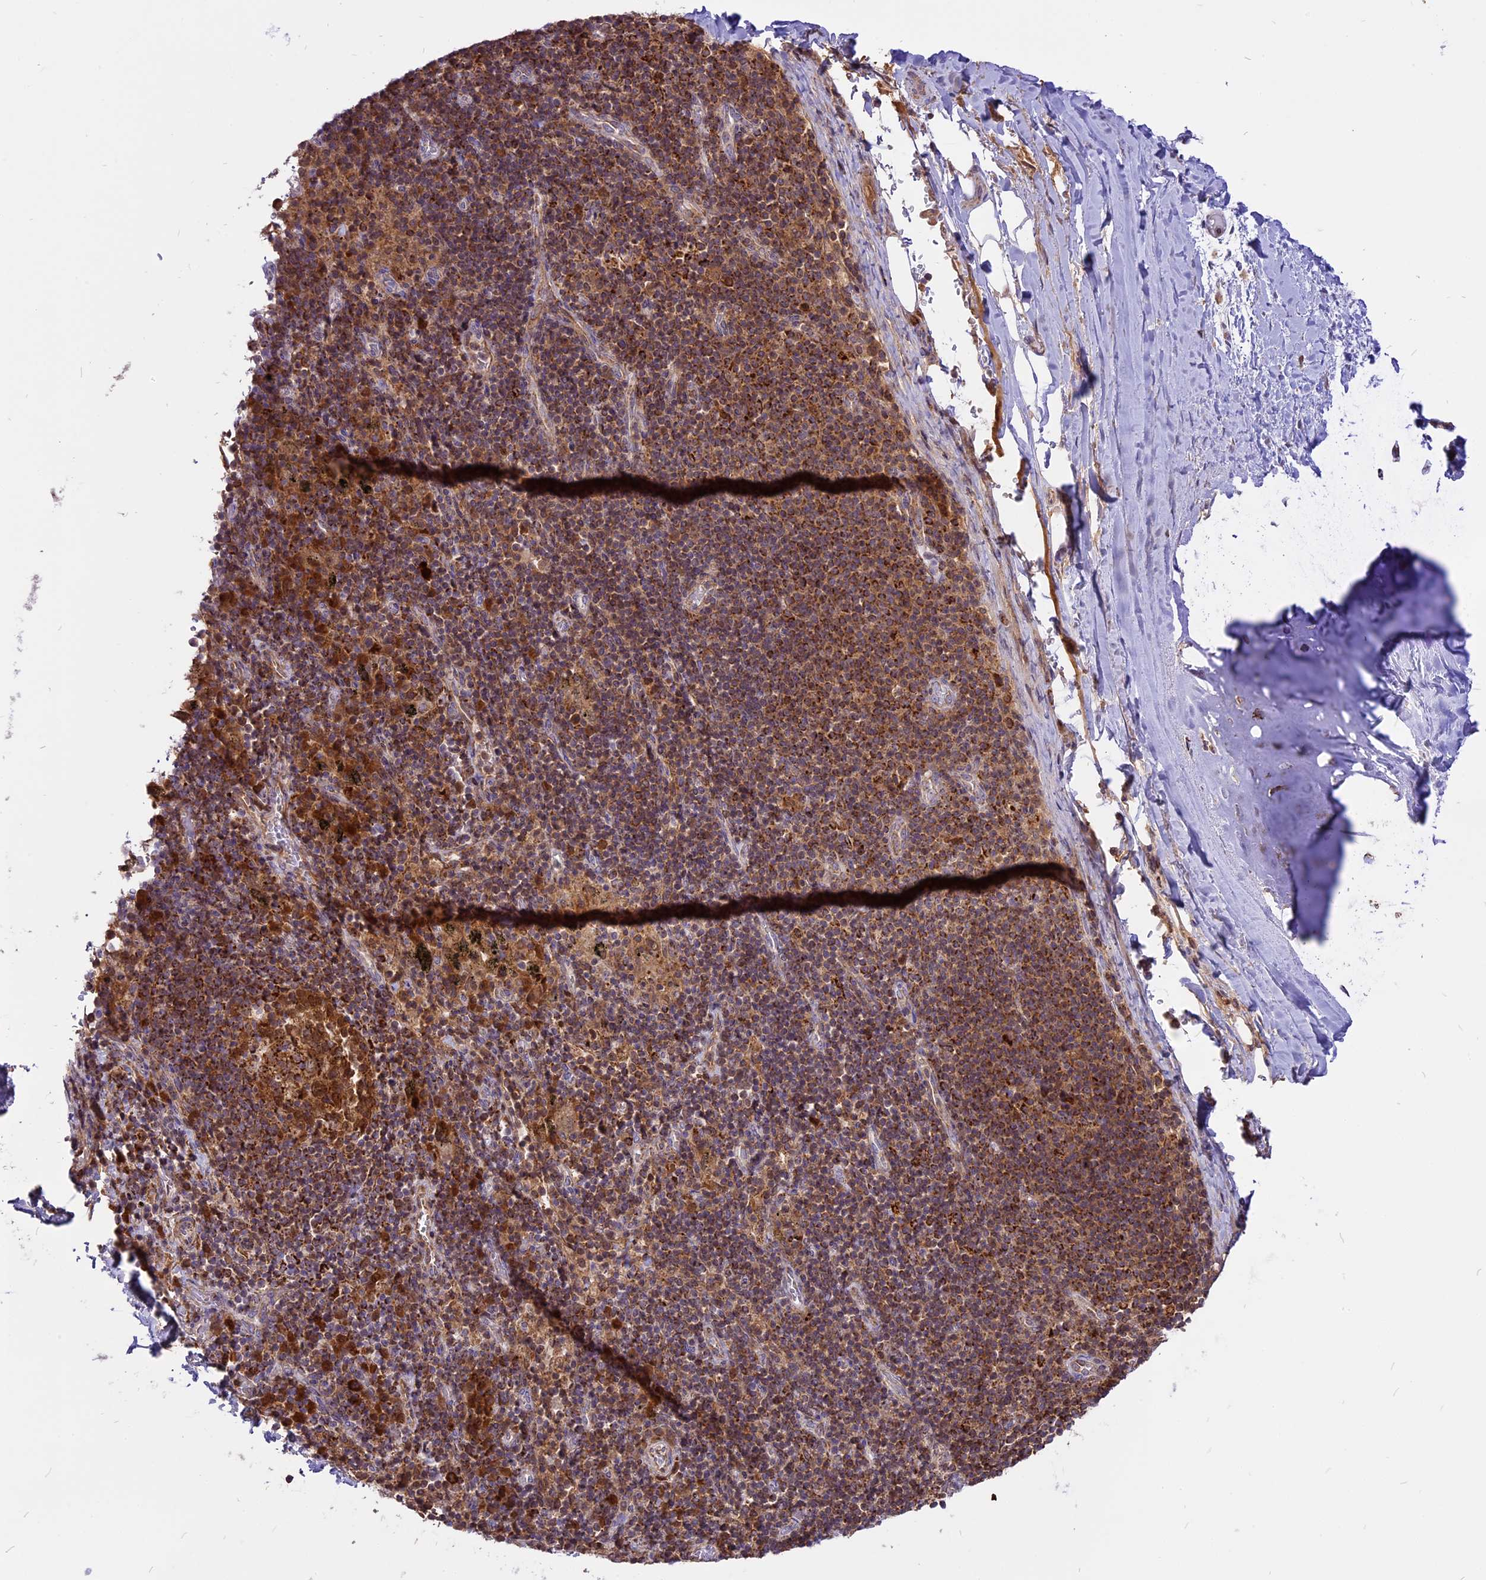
{"staining": {"intensity": "negative", "quantity": "none", "location": "none"}, "tissue": "adipose tissue", "cell_type": "Adipocytes", "image_type": "normal", "snomed": [{"axis": "morphology", "description": "Normal tissue, NOS"}, {"axis": "topography", "description": "Lymph node"}, {"axis": "topography", "description": "Cartilage tissue"}, {"axis": "topography", "description": "Bronchus"}], "caption": "IHC image of normal adipose tissue: human adipose tissue stained with DAB exhibits no significant protein positivity in adipocytes. Brightfield microscopy of immunohistochemistry (IHC) stained with DAB (brown) and hematoxylin (blue), captured at high magnification.", "gene": "COX17", "patient": {"sex": "male", "age": 63}}